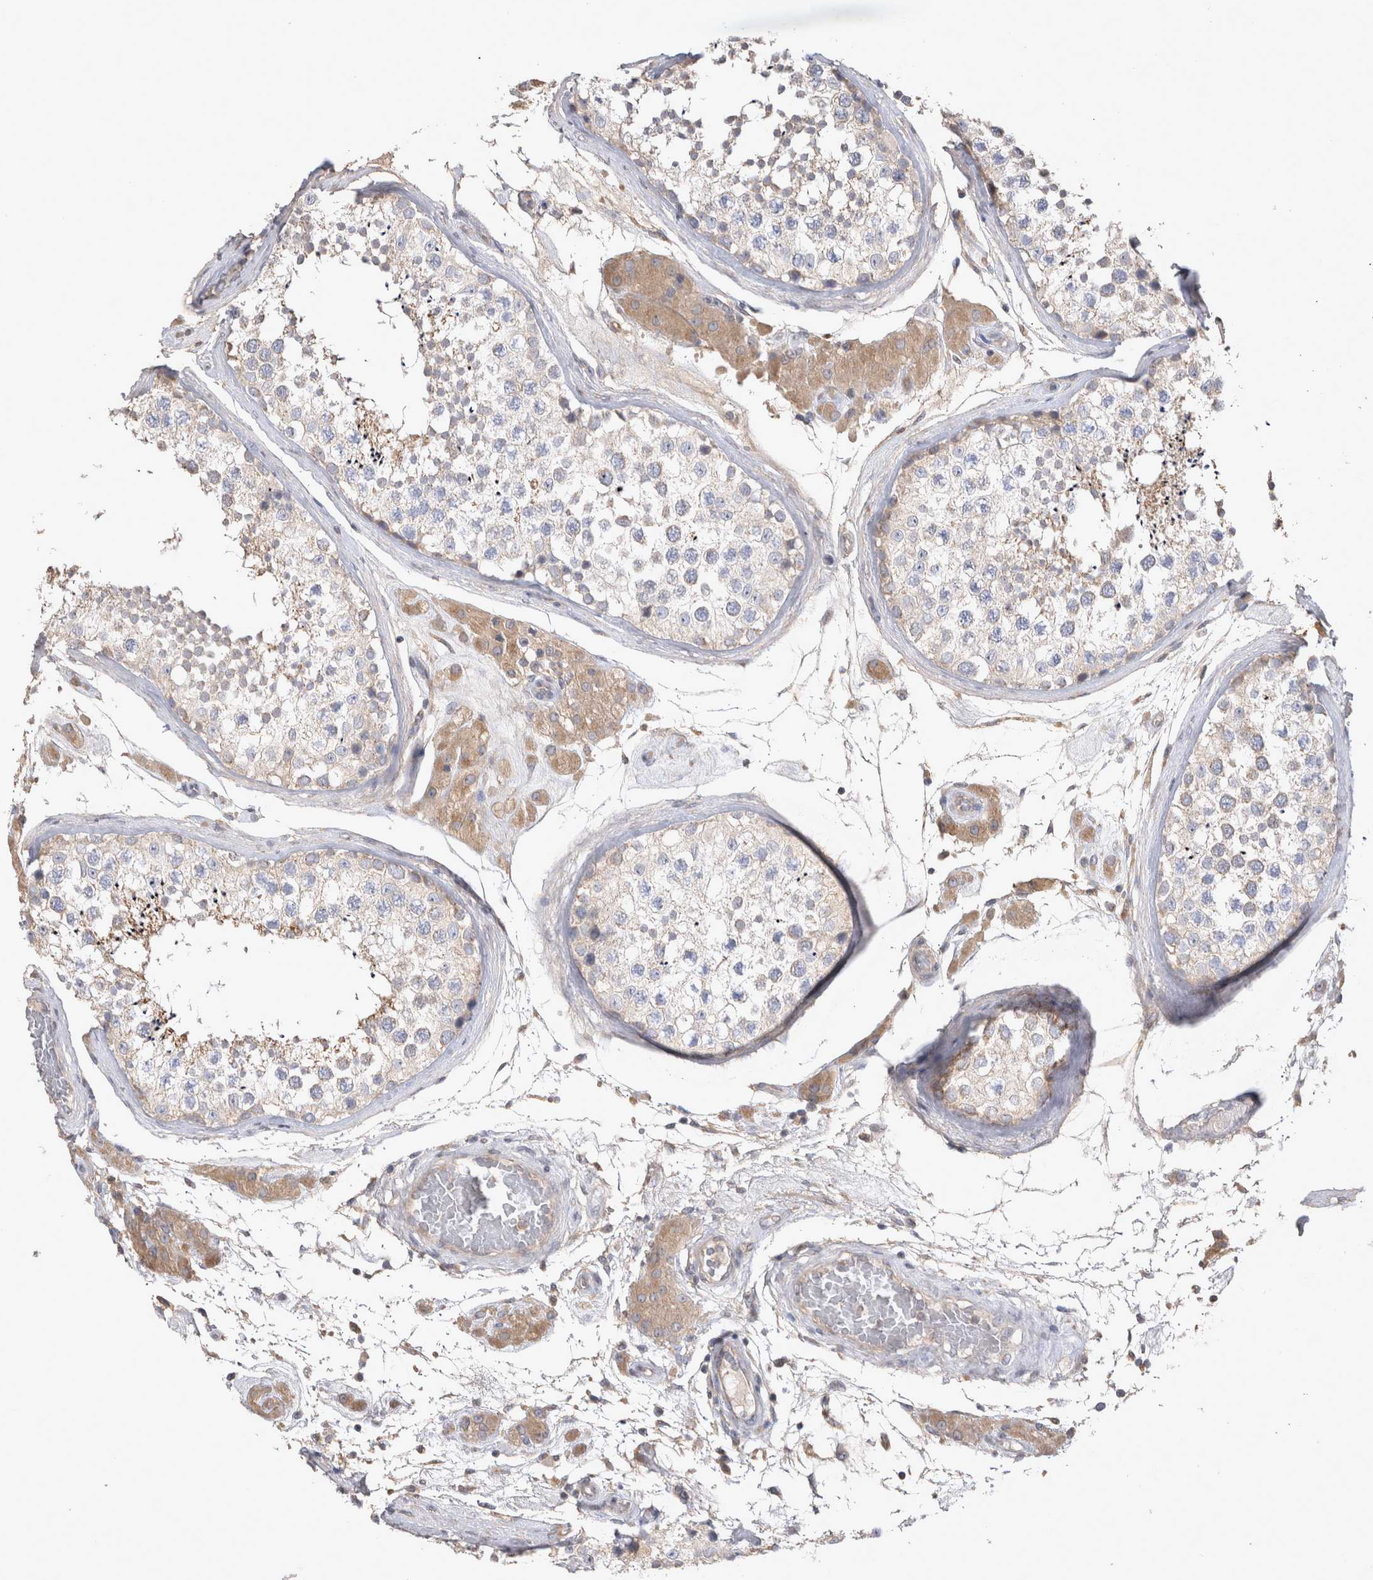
{"staining": {"intensity": "weak", "quantity": "<25%", "location": "cytoplasmic/membranous"}, "tissue": "testis", "cell_type": "Cells in seminiferous ducts", "image_type": "normal", "snomed": [{"axis": "morphology", "description": "Normal tissue, NOS"}, {"axis": "topography", "description": "Testis"}], "caption": "This is a micrograph of immunohistochemistry staining of unremarkable testis, which shows no staining in cells in seminiferous ducts. Nuclei are stained in blue.", "gene": "SRD5A3", "patient": {"sex": "male", "age": 46}}